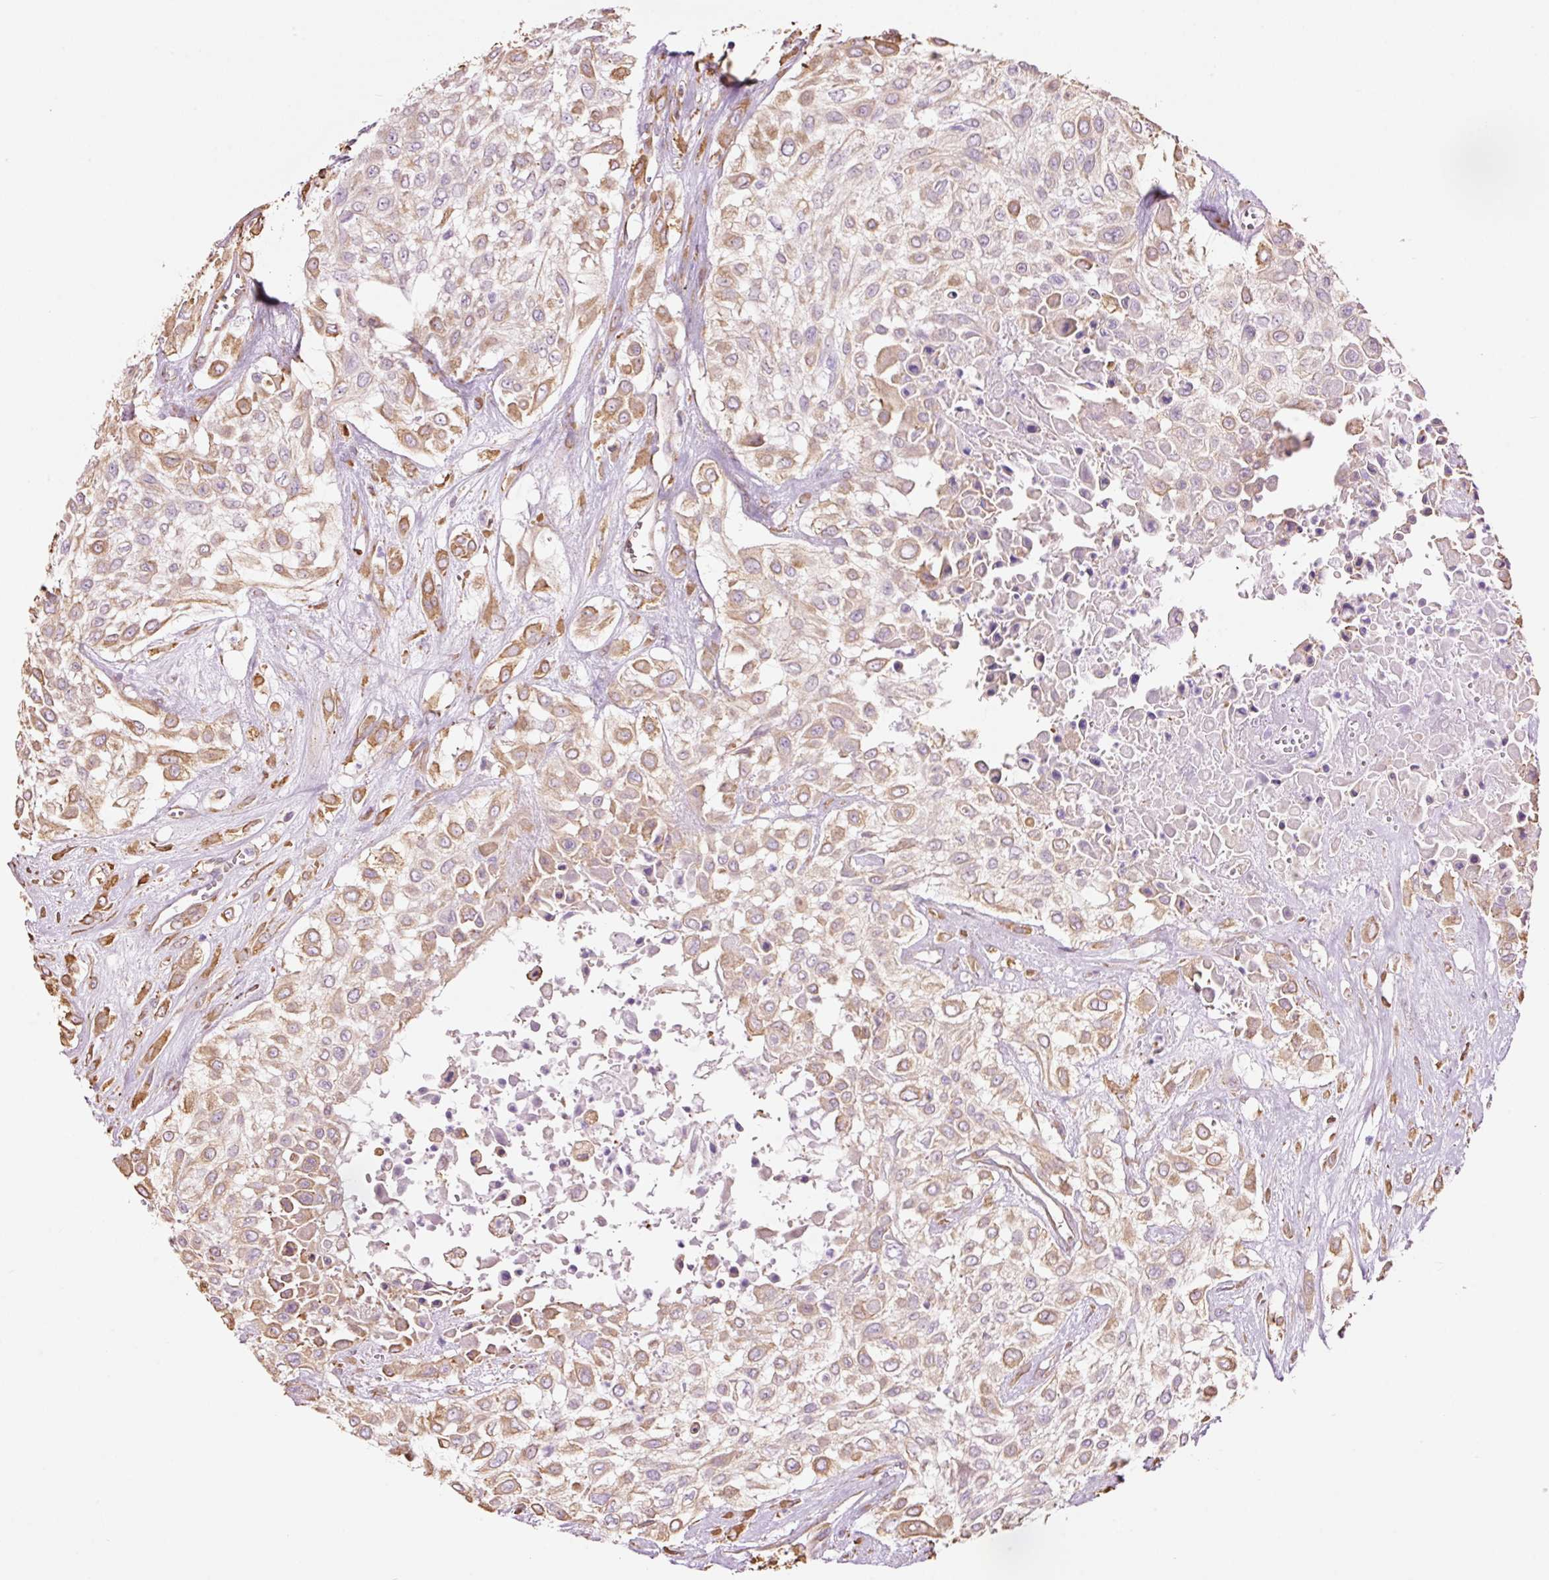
{"staining": {"intensity": "moderate", "quantity": ">75%", "location": "cytoplasmic/membranous"}, "tissue": "urothelial cancer", "cell_type": "Tumor cells", "image_type": "cancer", "snomed": [{"axis": "morphology", "description": "Urothelial carcinoma, High grade"}, {"axis": "topography", "description": "Urinary bladder"}], "caption": "Immunohistochemistry (DAB (3,3'-diaminobenzidine)) staining of high-grade urothelial carcinoma reveals moderate cytoplasmic/membranous protein staining in approximately >75% of tumor cells.", "gene": "GCG", "patient": {"sex": "male", "age": 57}}